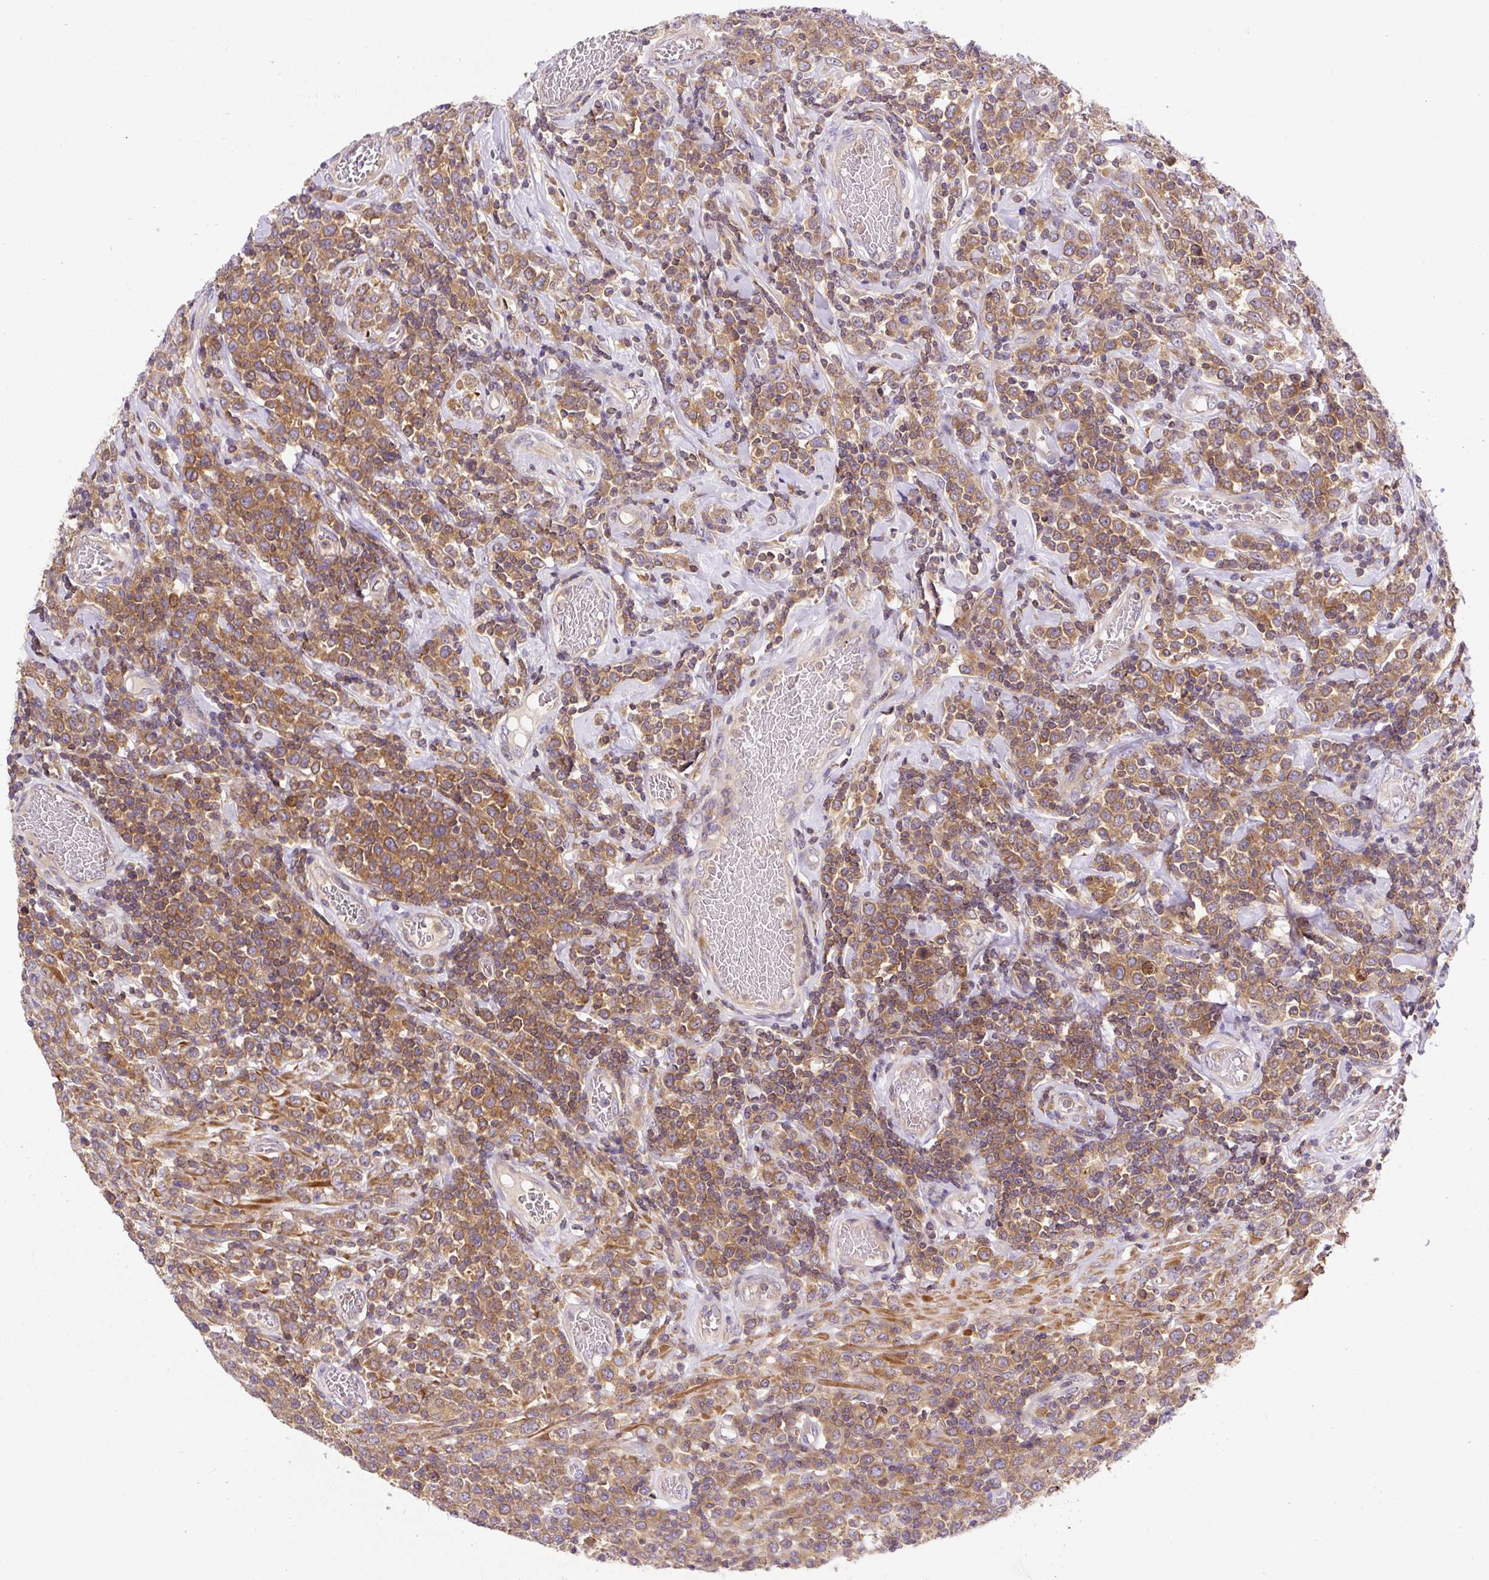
{"staining": {"intensity": "moderate", "quantity": ">75%", "location": "cytoplasmic/membranous"}, "tissue": "lymphoma", "cell_type": "Tumor cells", "image_type": "cancer", "snomed": [{"axis": "morphology", "description": "Malignant lymphoma, non-Hodgkin's type, High grade"}, {"axis": "topography", "description": "Soft tissue"}], "caption": "This image exhibits immunohistochemistry staining of human malignant lymphoma, non-Hodgkin's type (high-grade), with medium moderate cytoplasmic/membranous positivity in about >75% of tumor cells.", "gene": "CCDC28A", "patient": {"sex": "female", "age": 56}}